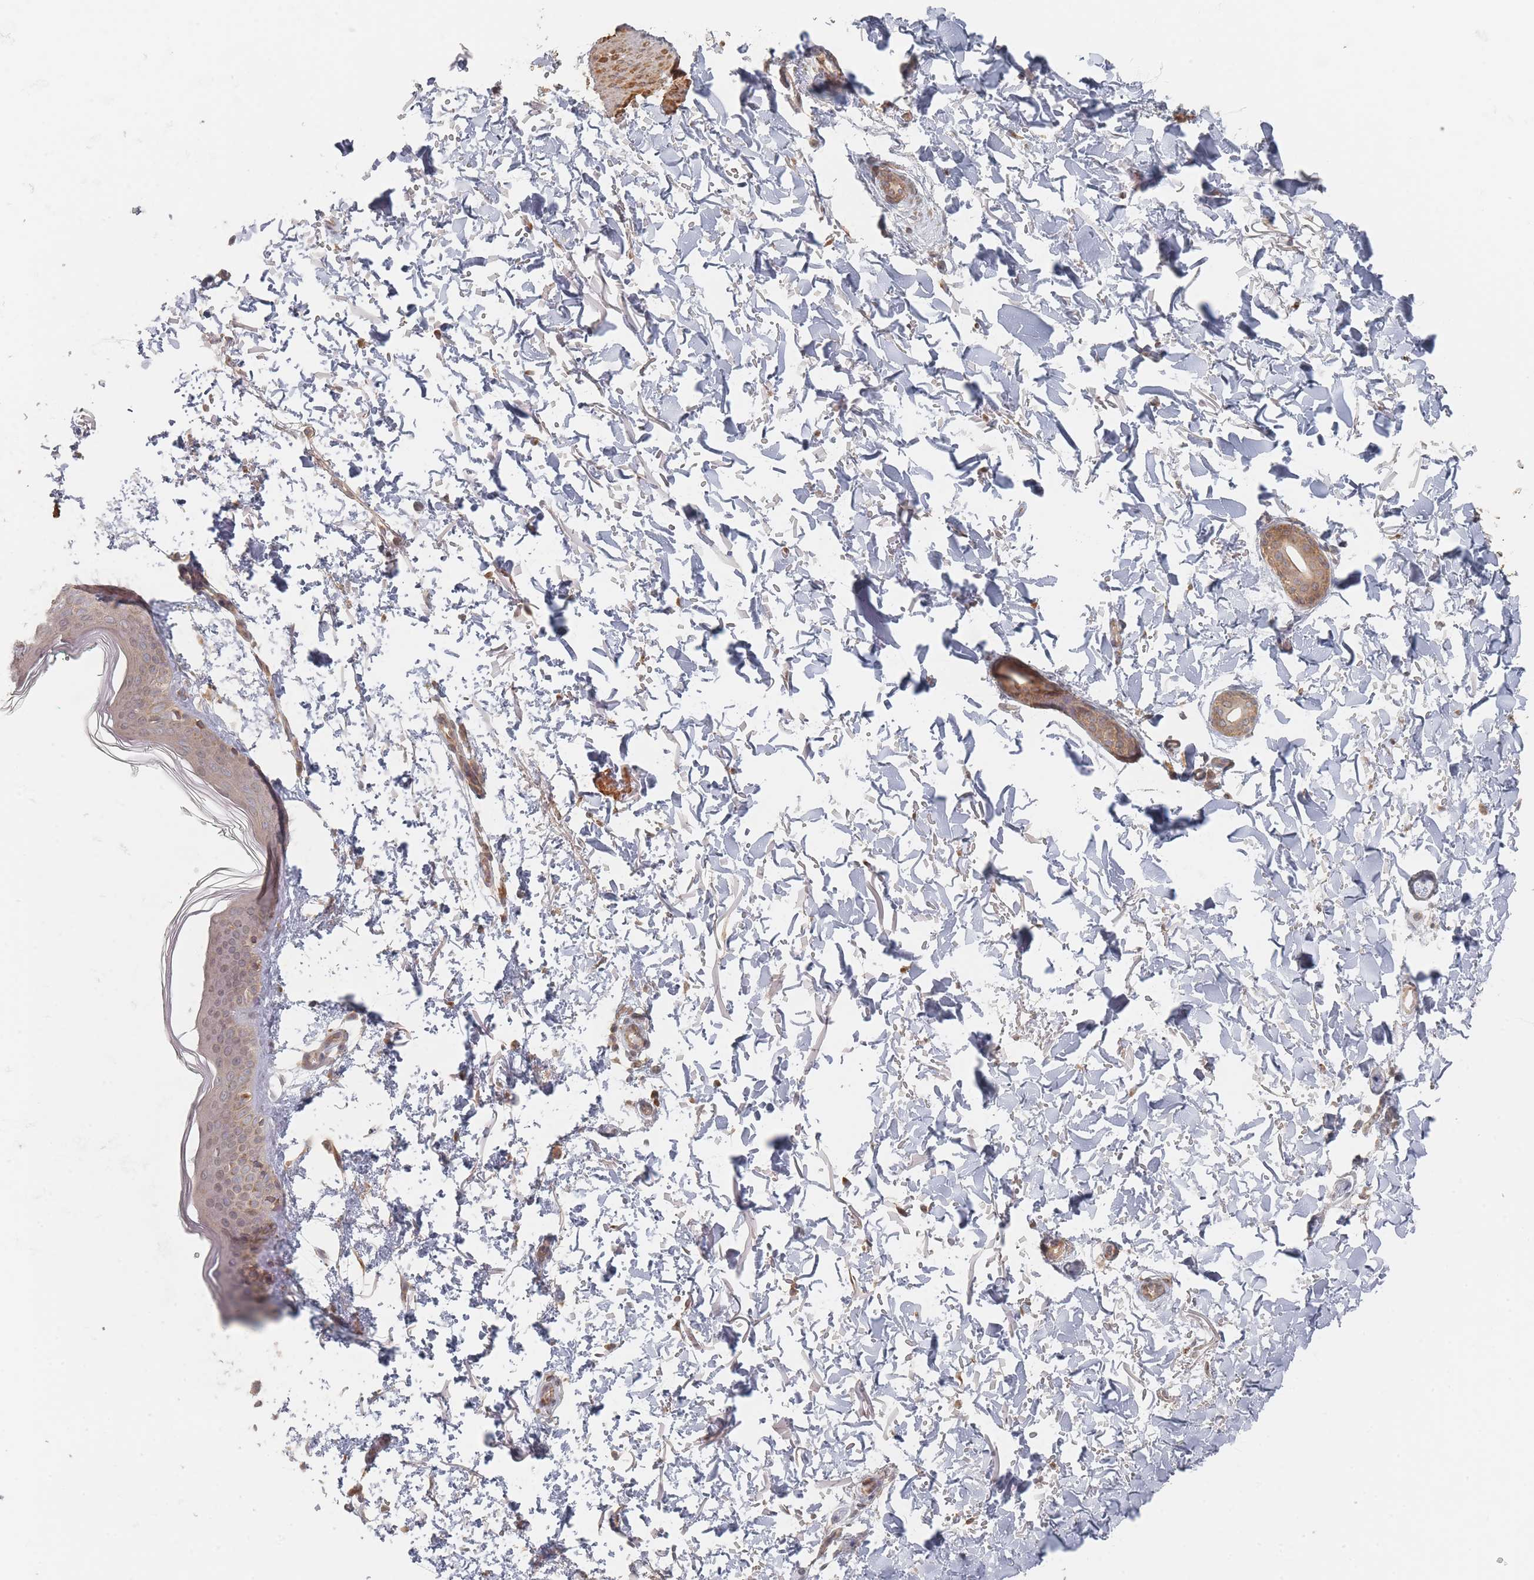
{"staining": {"intensity": "negative", "quantity": "none", "location": "none"}, "tissue": "skin", "cell_type": "Fibroblasts", "image_type": "normal", "snomed": [{"axis": "morphology", "description": "Normal tissue, NOS"}, {"axis": "topography", "description": "Skin"}], "caption": "IHC micrograph of unremarkable skin: human skin stained with DAB (3,3'-diaminobenzidine) shows no significant protein expression in fibroblasts. (Immunohistochemistry, brightfield microscopy, high magnification).", "gene": "GLE1", "patient": {"sex": "male", "age": 66}}